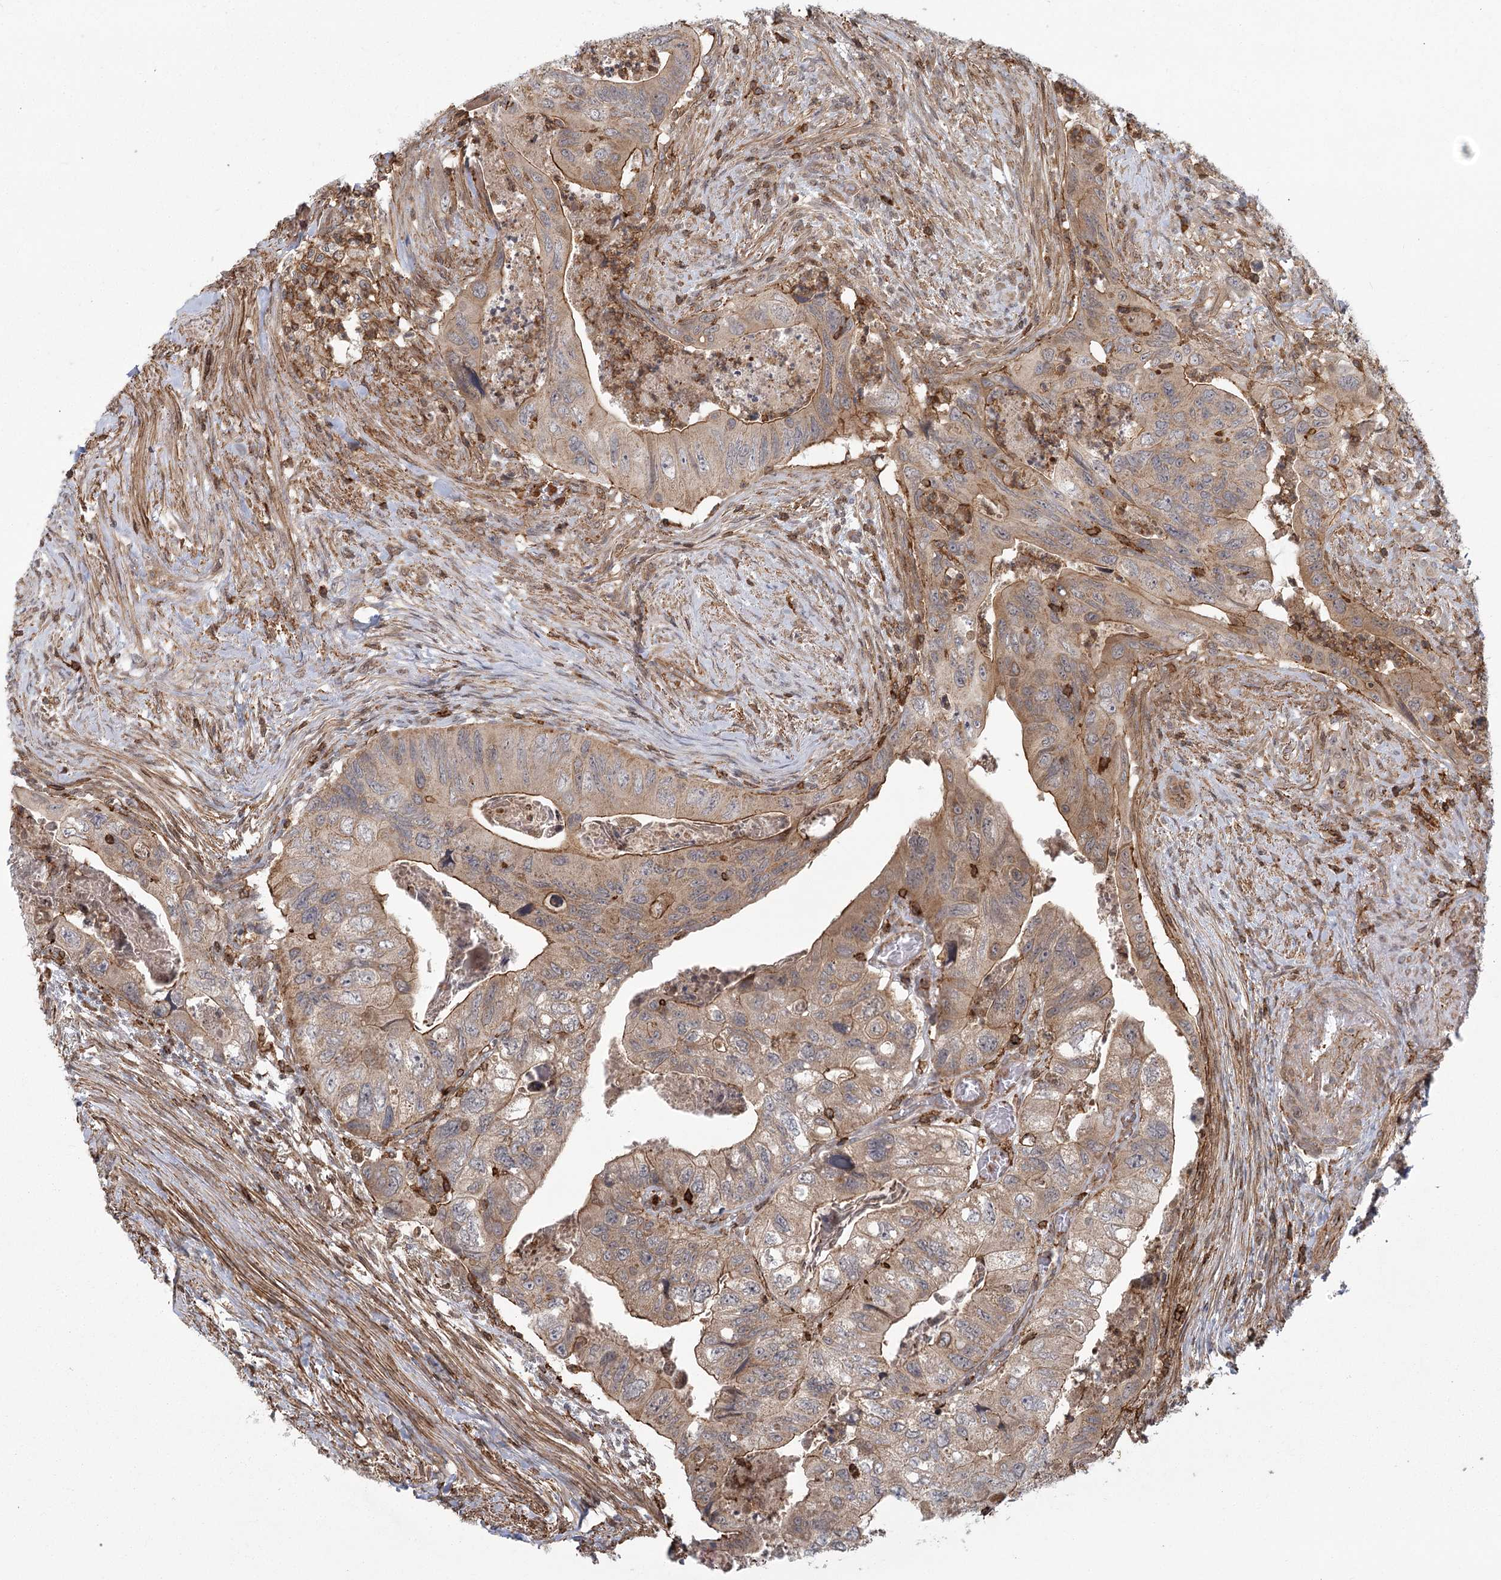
{"staining": {"intensity": "moderate", "quantity": "25%-75%", "location": "cytoplasmic/membranous"}, "tissue": "colorectal cancer", "cell_type": "Tumor cells", "image_type": "cancer", "snomed": [{"axis": "morphology", "description": "Adenocarcinoma, NOS"}, {"axis": "topography", "description": "Rectum"}], "caption": "A histopathology image of human adenocarcinoma (colorectal) stained for a protein displays moderate cytoplasmic/membranous brown staining in tumor cells. (DAB IHC, brown staining for protein, blue staining for nuclei).", "gene": "MEPE", "patient": {"sex": "male", "age": 63}}